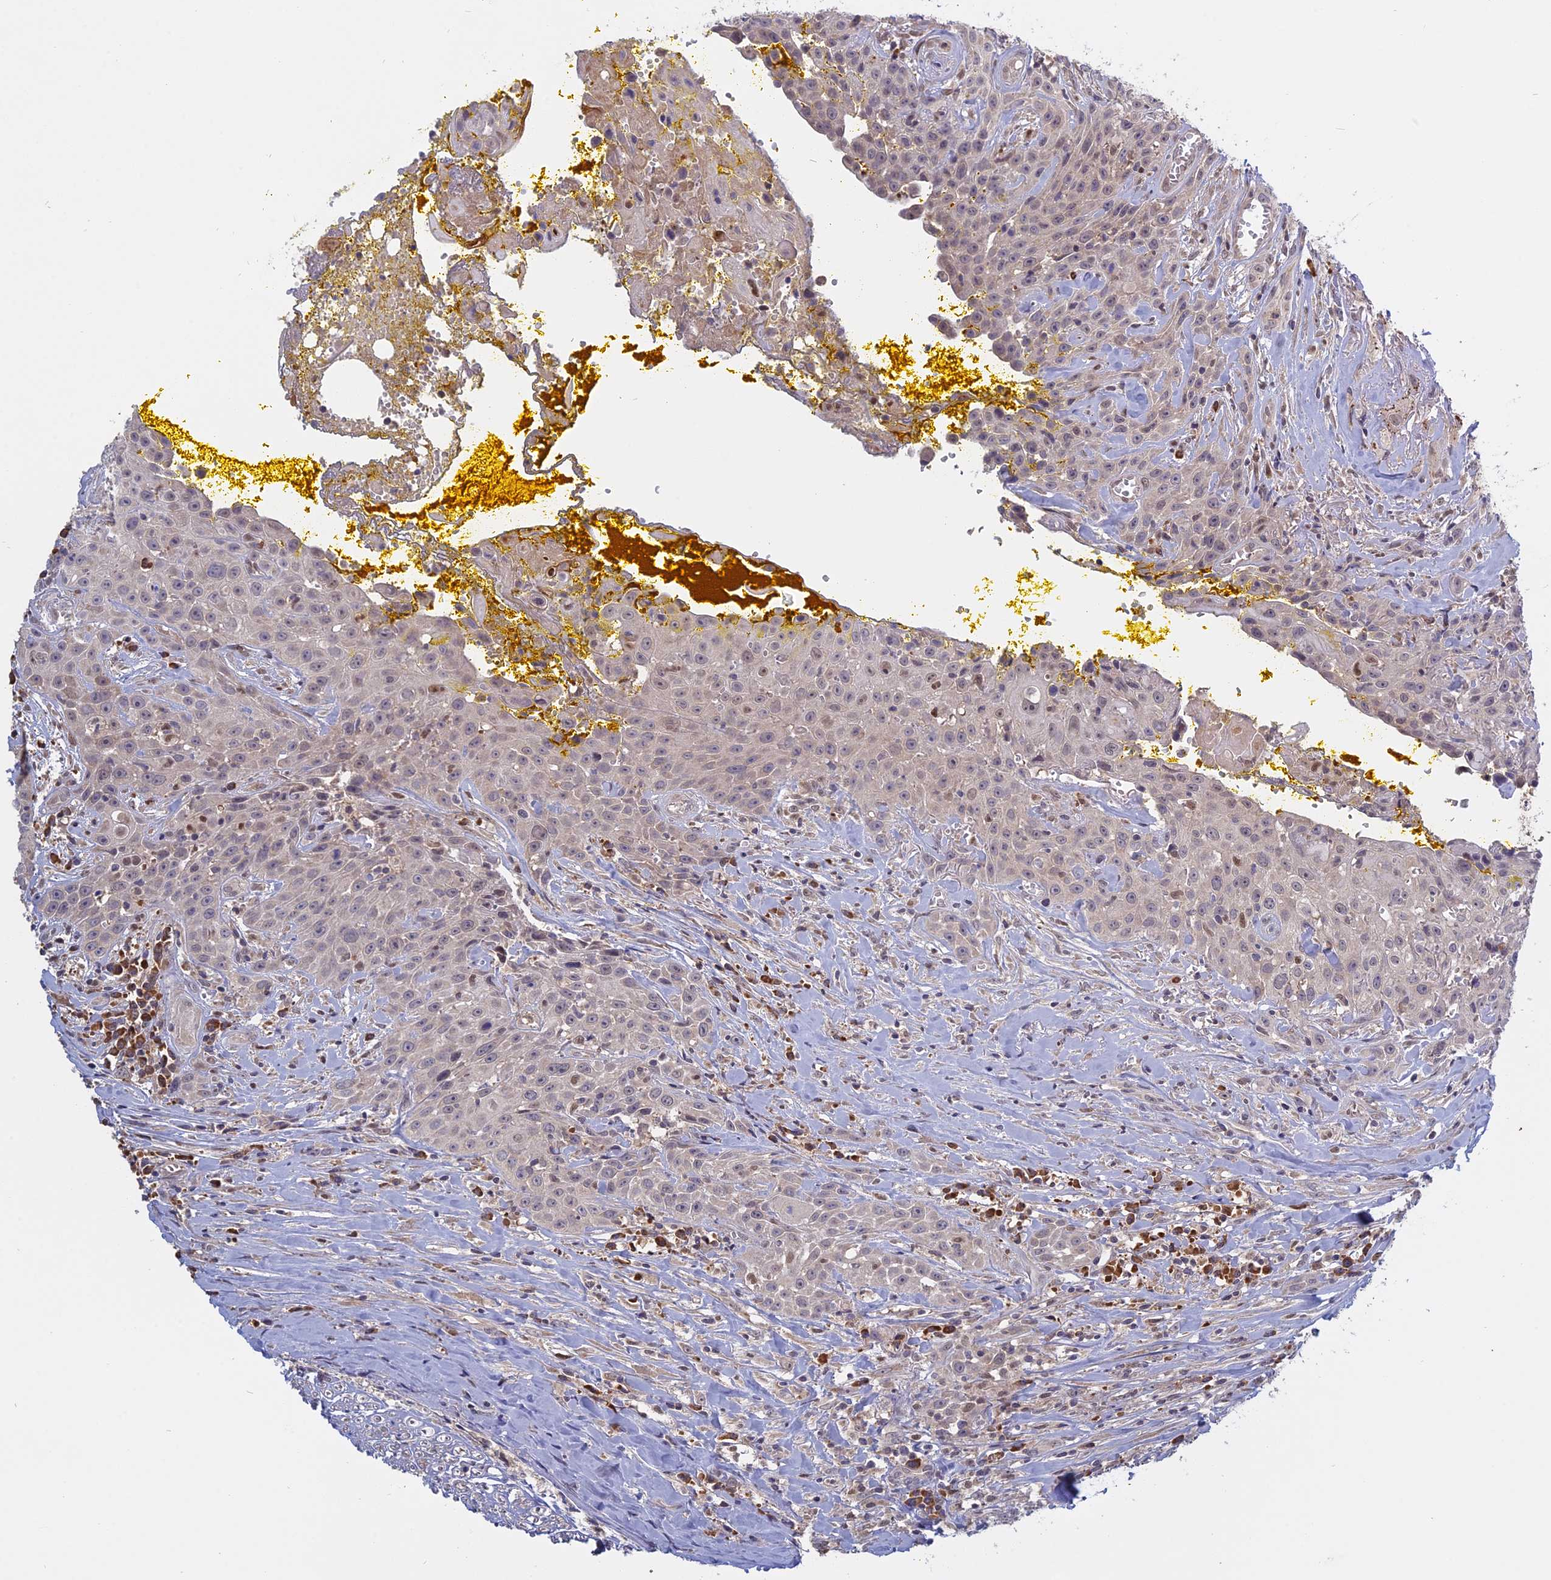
{"staining": {"intensity": "weak", "quantity": "<25%", "location": "nuclear"}, "tissue": "head and neck cancer", "cell_type": "Tumor cells", "image_type": "cancer", "snomed": [{"axis": "morphology", "description": "Squamous cell carcinoma, NOS"}, {"axis": "topography", "description": "Oral tissue"}, {"axis": "topography", "description": "Head-Neck"}], "caption": "Tumor cells show no significant protein positivity in head and neck squamous cell carcinoma.", "gene": "TMEM208", "patient": {"sex": "female", "age": 82}}